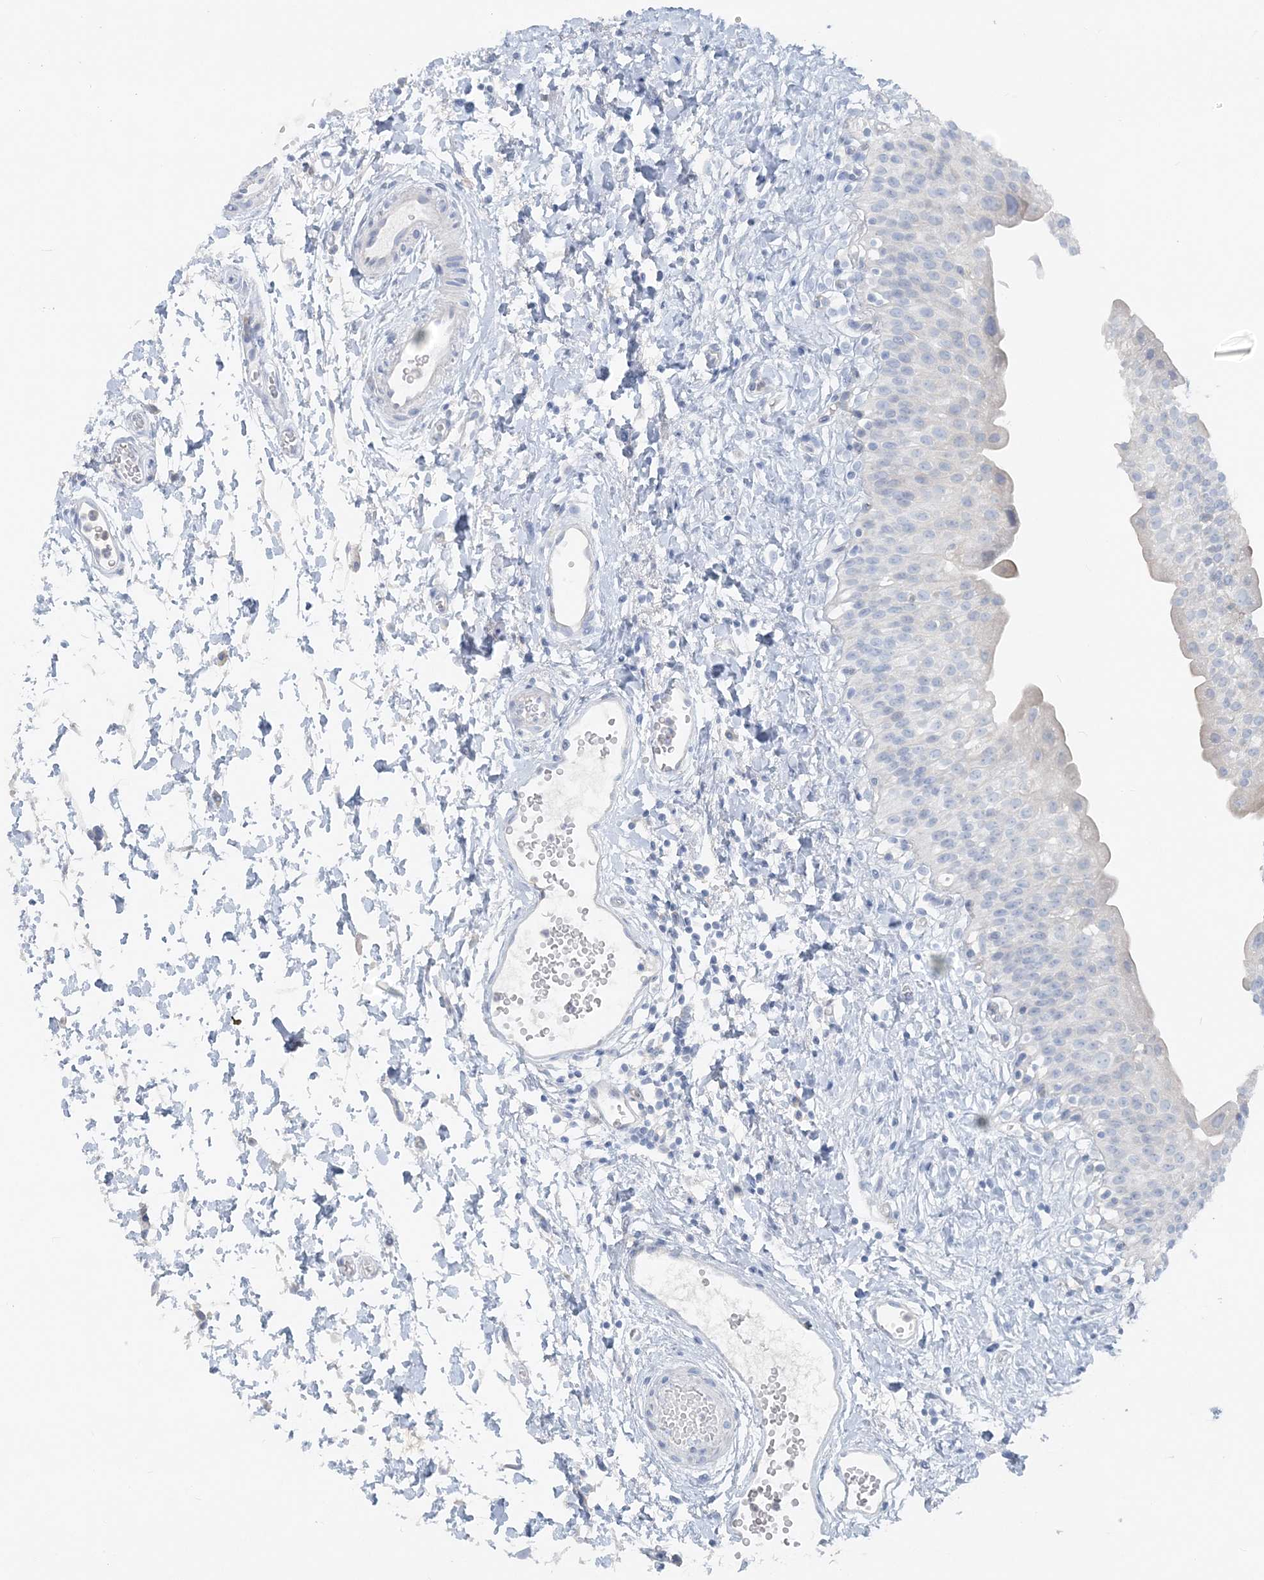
{"staining": {"intensity": "negative", "quantity": "none", "location": "none"}, "tissue": "urinary bladder", "cell_type": "Urothelial cells", "image_type": "normal", "snomed": [{"axis": "morphology", "description": "Normal tissue, NOS"}, {"axis": "topography", "description": "Urinary bladder"}], "caption": "High magnification brightfield microscopy of normal urinary bladder stained with DAB (brown) and counterstained with hematoxylin (blue): urothelial cells show no significant expression. (Brightfield microscopy of DAB (3,3'-diaminobenzidine) immunohistochemistry (IHC) at high magnification).", "gene": "ATP11A", "patient": {"sex": "male", "age": 51}}